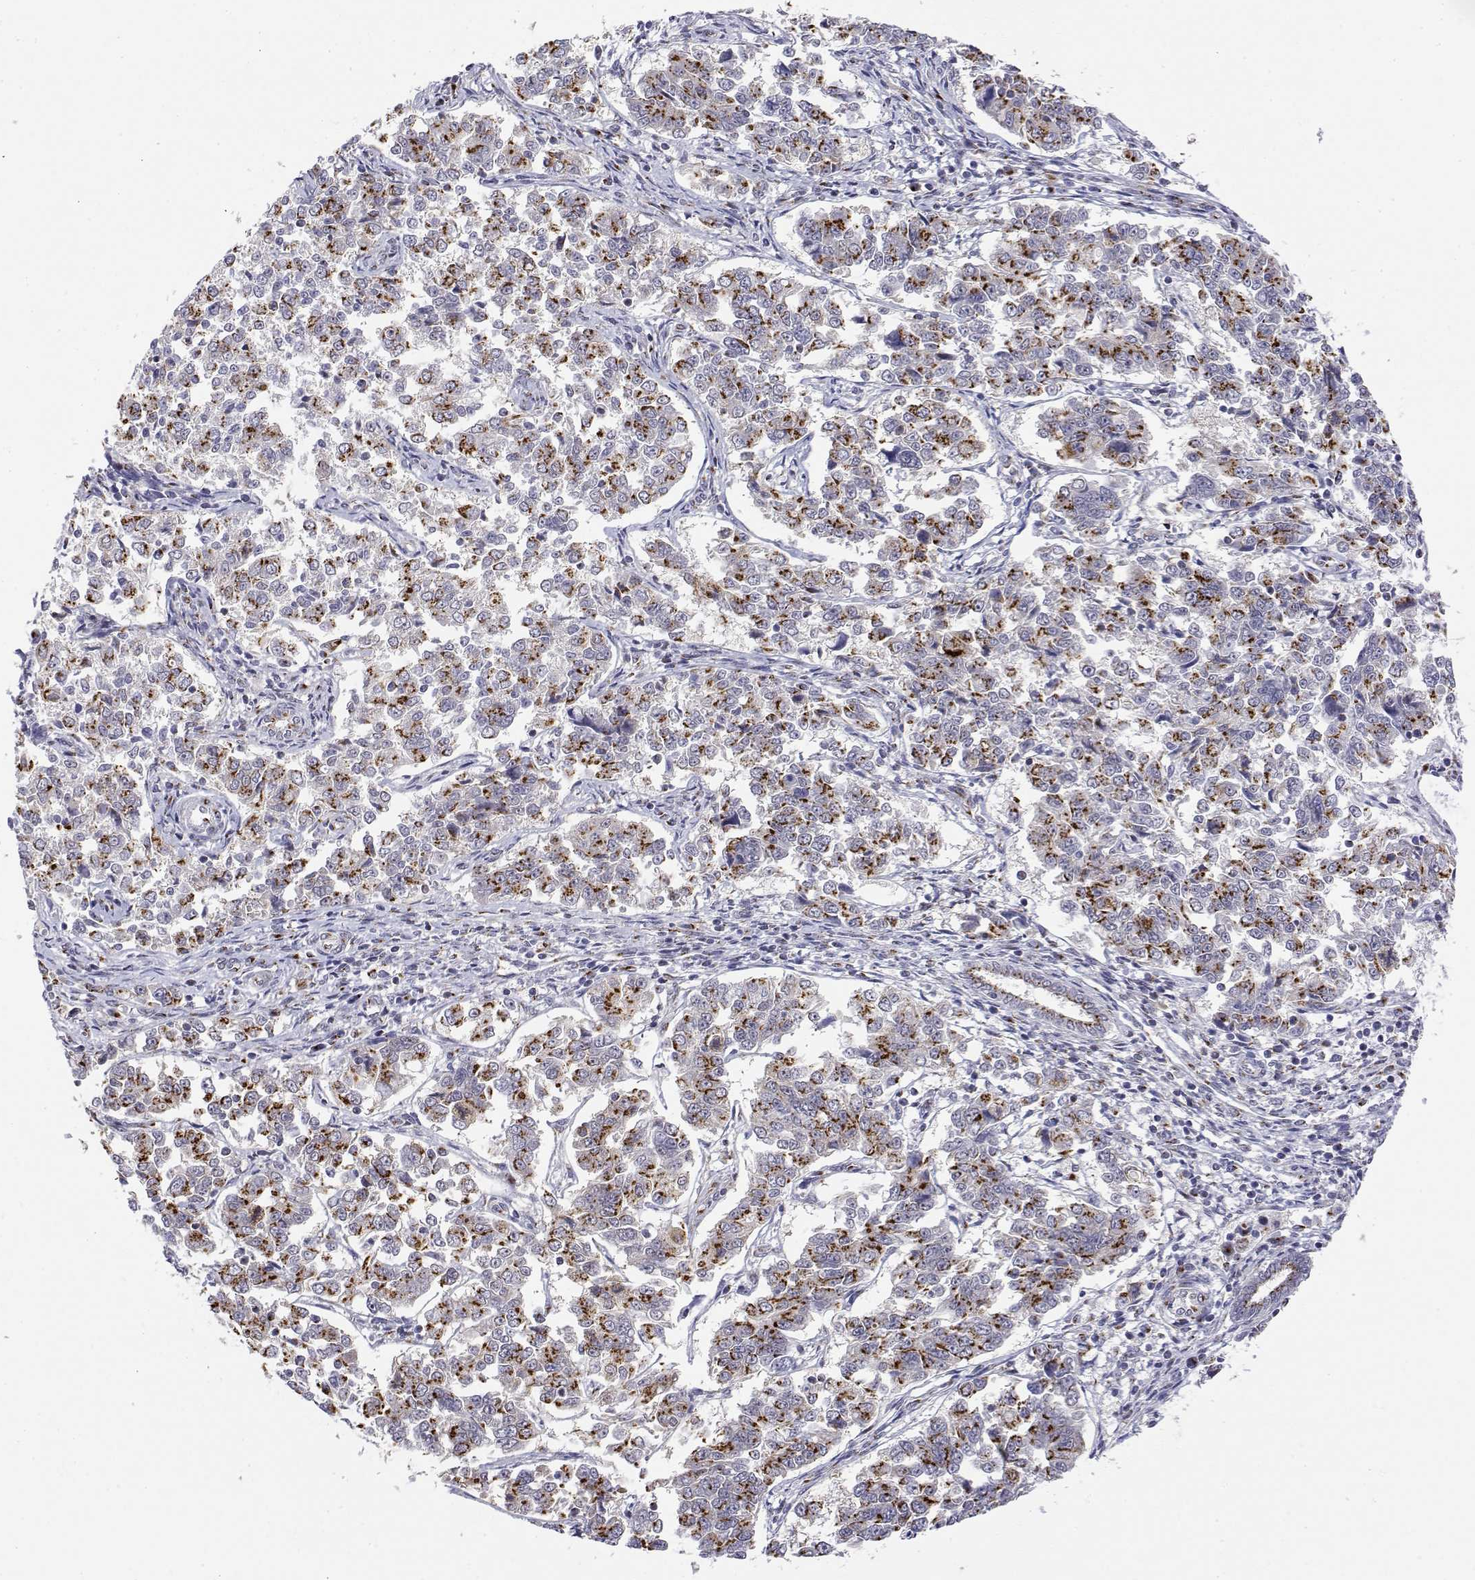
{"staining": {"intensity": "strong", "quantity": "25%-75%", "location": "cytoplasmic/membranous"}, "tissue": "endometrial cancer", "cell_type": "Tumor cells", "image_type": "cancer", "snomed": [{"axis": "morphology", "description": "Adenocarcinoma, NOS"}, {"axis": "topography", "description": "Endometrium"}], "caption": "Brown immunohistochemical staining in human endometrial adenocarcinoma shows strong cytoplasmic/membranous expression in about 25%-75% of tumor cells.", "gene": "YIPF3", "patient": {"sex": "female", "age": 43}}